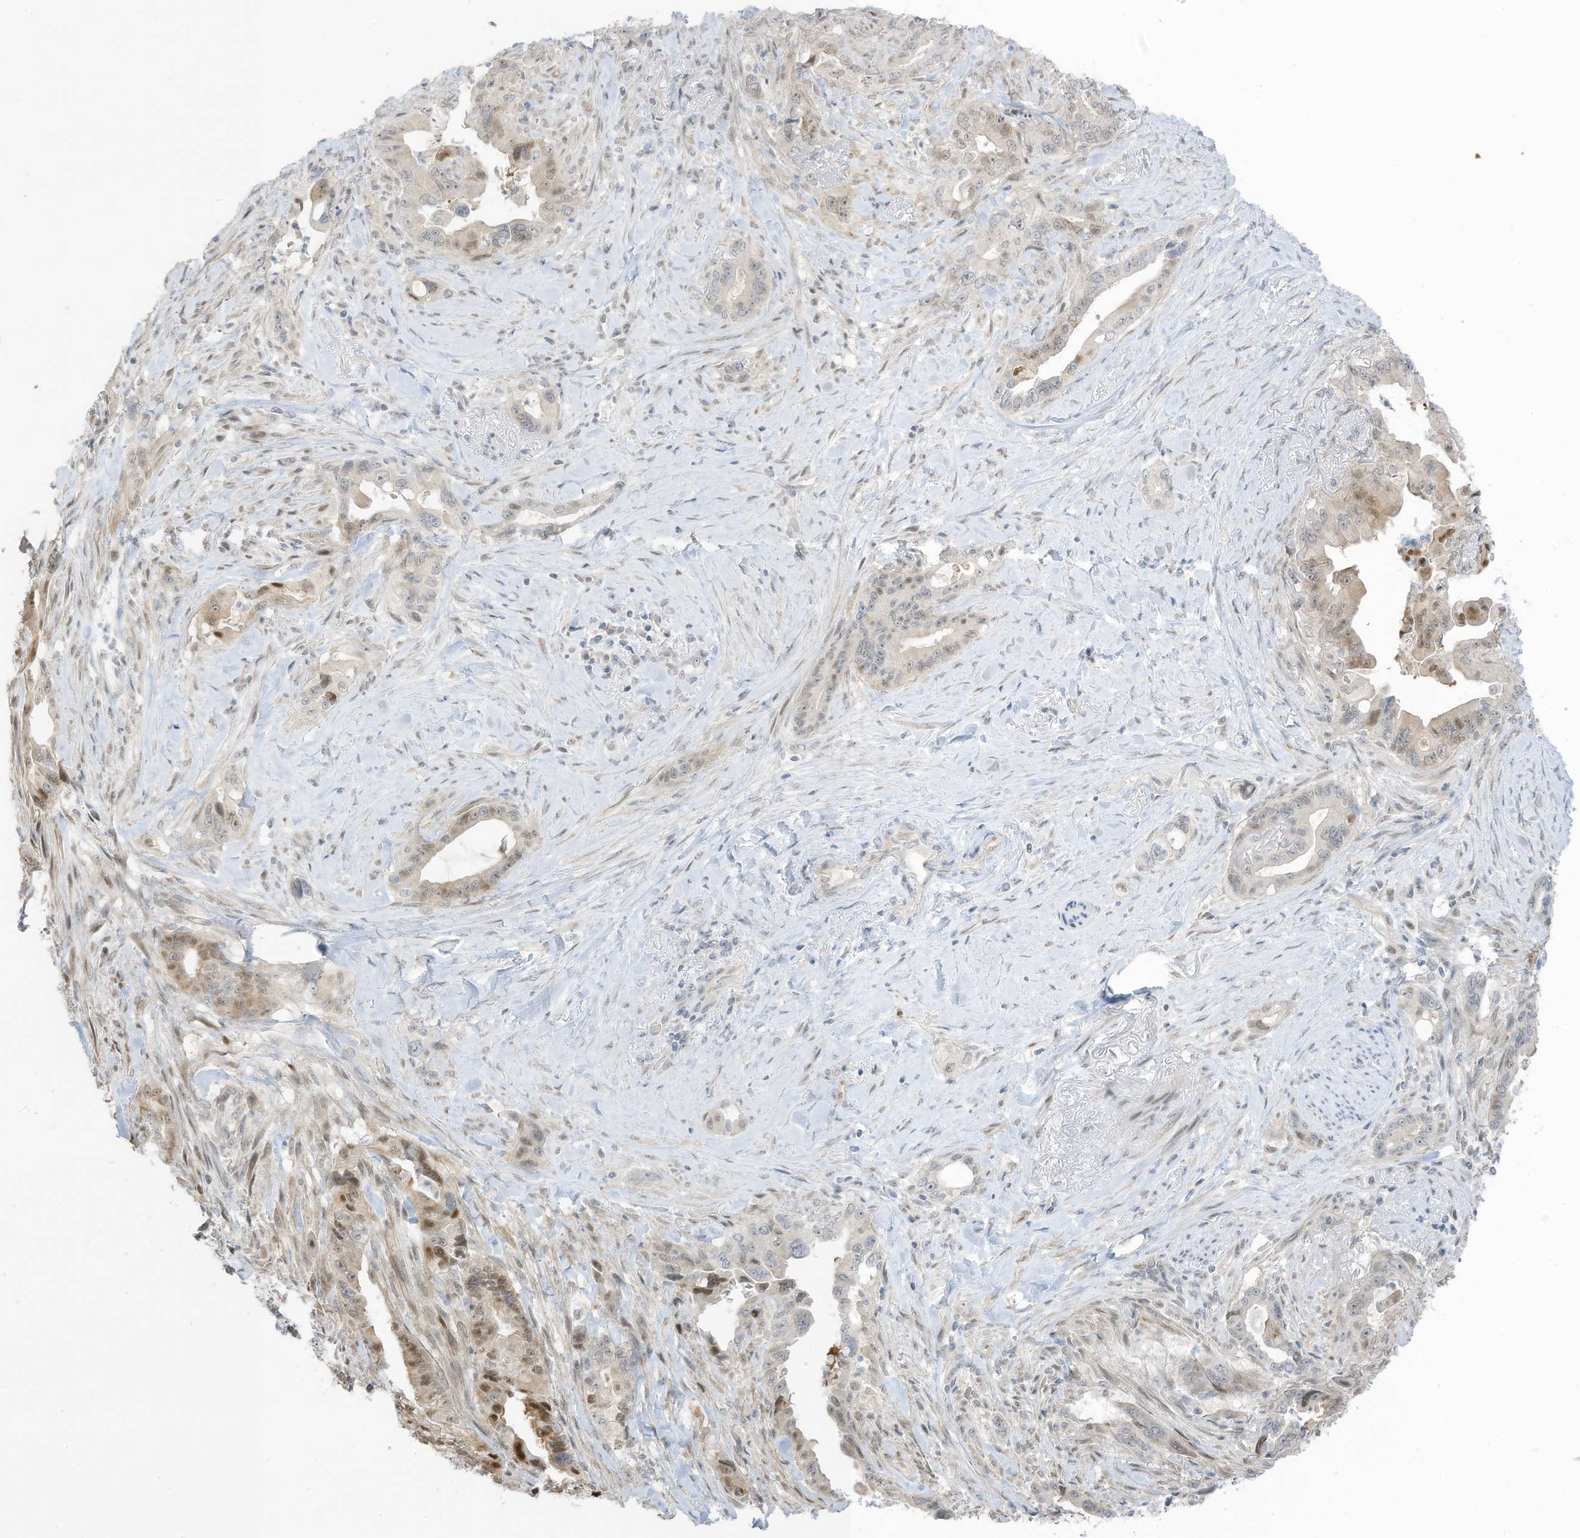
{"staining": {"intensity": "moderate", "quantity": "<25%", "location": "cytoplasmic/membranous,nuclear"}, "tissue": "pancreatic cancer", "cell_type": "Tumor cells", "image_type": "cancer", "snomed": [{"axis": "morphology", "description": "Adenocarcinoma, NOS"}, {"axis": "topography", "description": "Pancreas"}], "caption": "Pancreatic cancer stained with DAB immunohistochemistry (IHC) displays low levels of moderate cytoplasmic/membranous and nuclear expression in about <25% of tumor cells. Immunohistochemistry (ihc) stains the protein of interest in brown and the nuclei are stained blue.", "gene": "ASPRV1", "patient": {"sex": "male", "age": 70}}